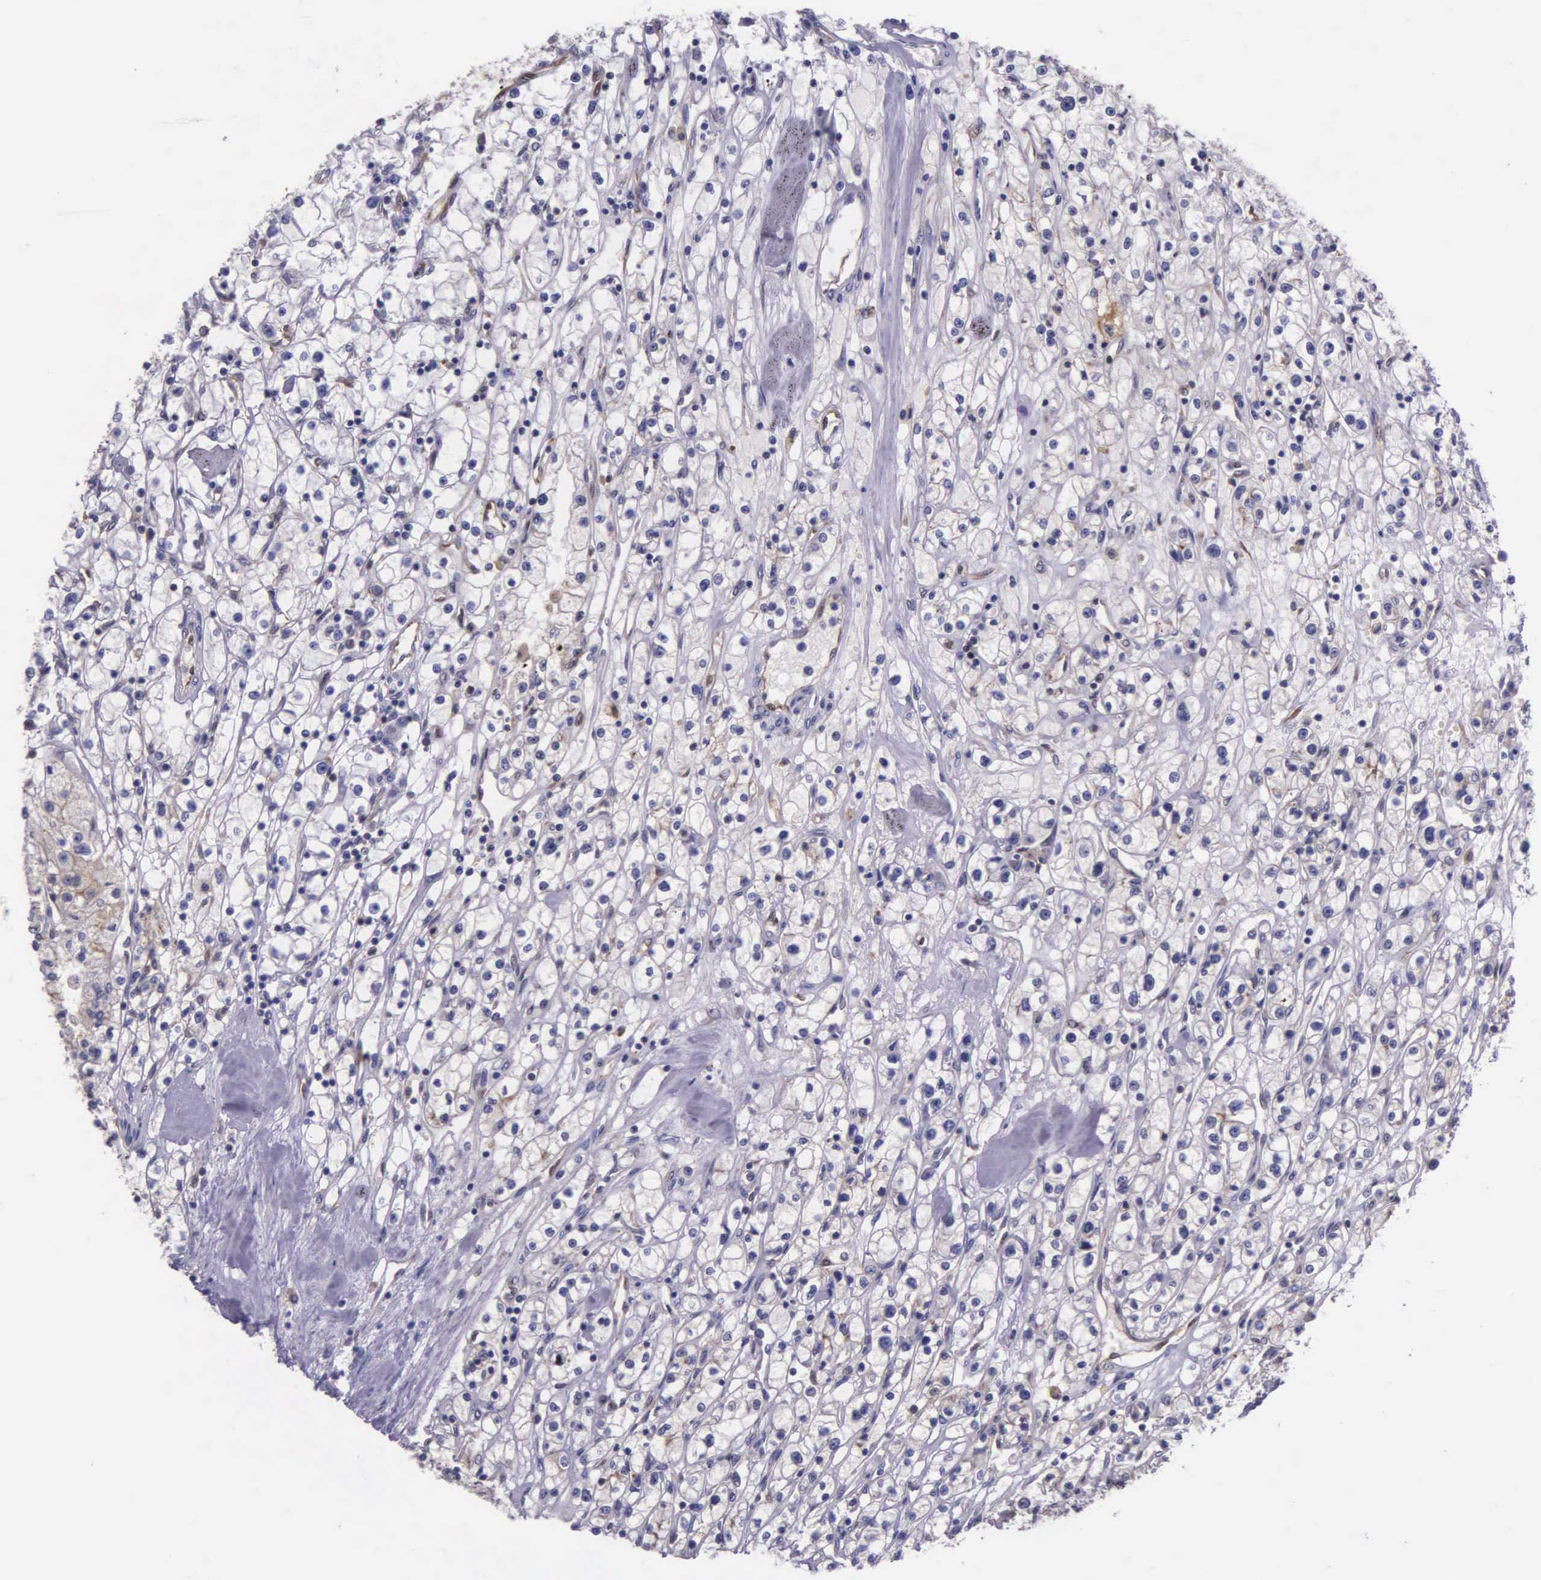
{"staining": {"intensity": "negative", "quantity": "none", "location": "none"}, "tissue": "renal cancer", "cell_type": "Tumor cells", "image_type": "cancer", "snomed": [{"axis": "morphology", "description": "Adenocarcinoma, NOS"}, {"axis": "topography", "description": "Kidney"}], "caption": "A histopathology image of adenocarcinoma (renal) stained for a protein exhibits no brown staining in tumor cells.", "gene": "GMPR2", "patient": {"sex": "male", "age": 56}}